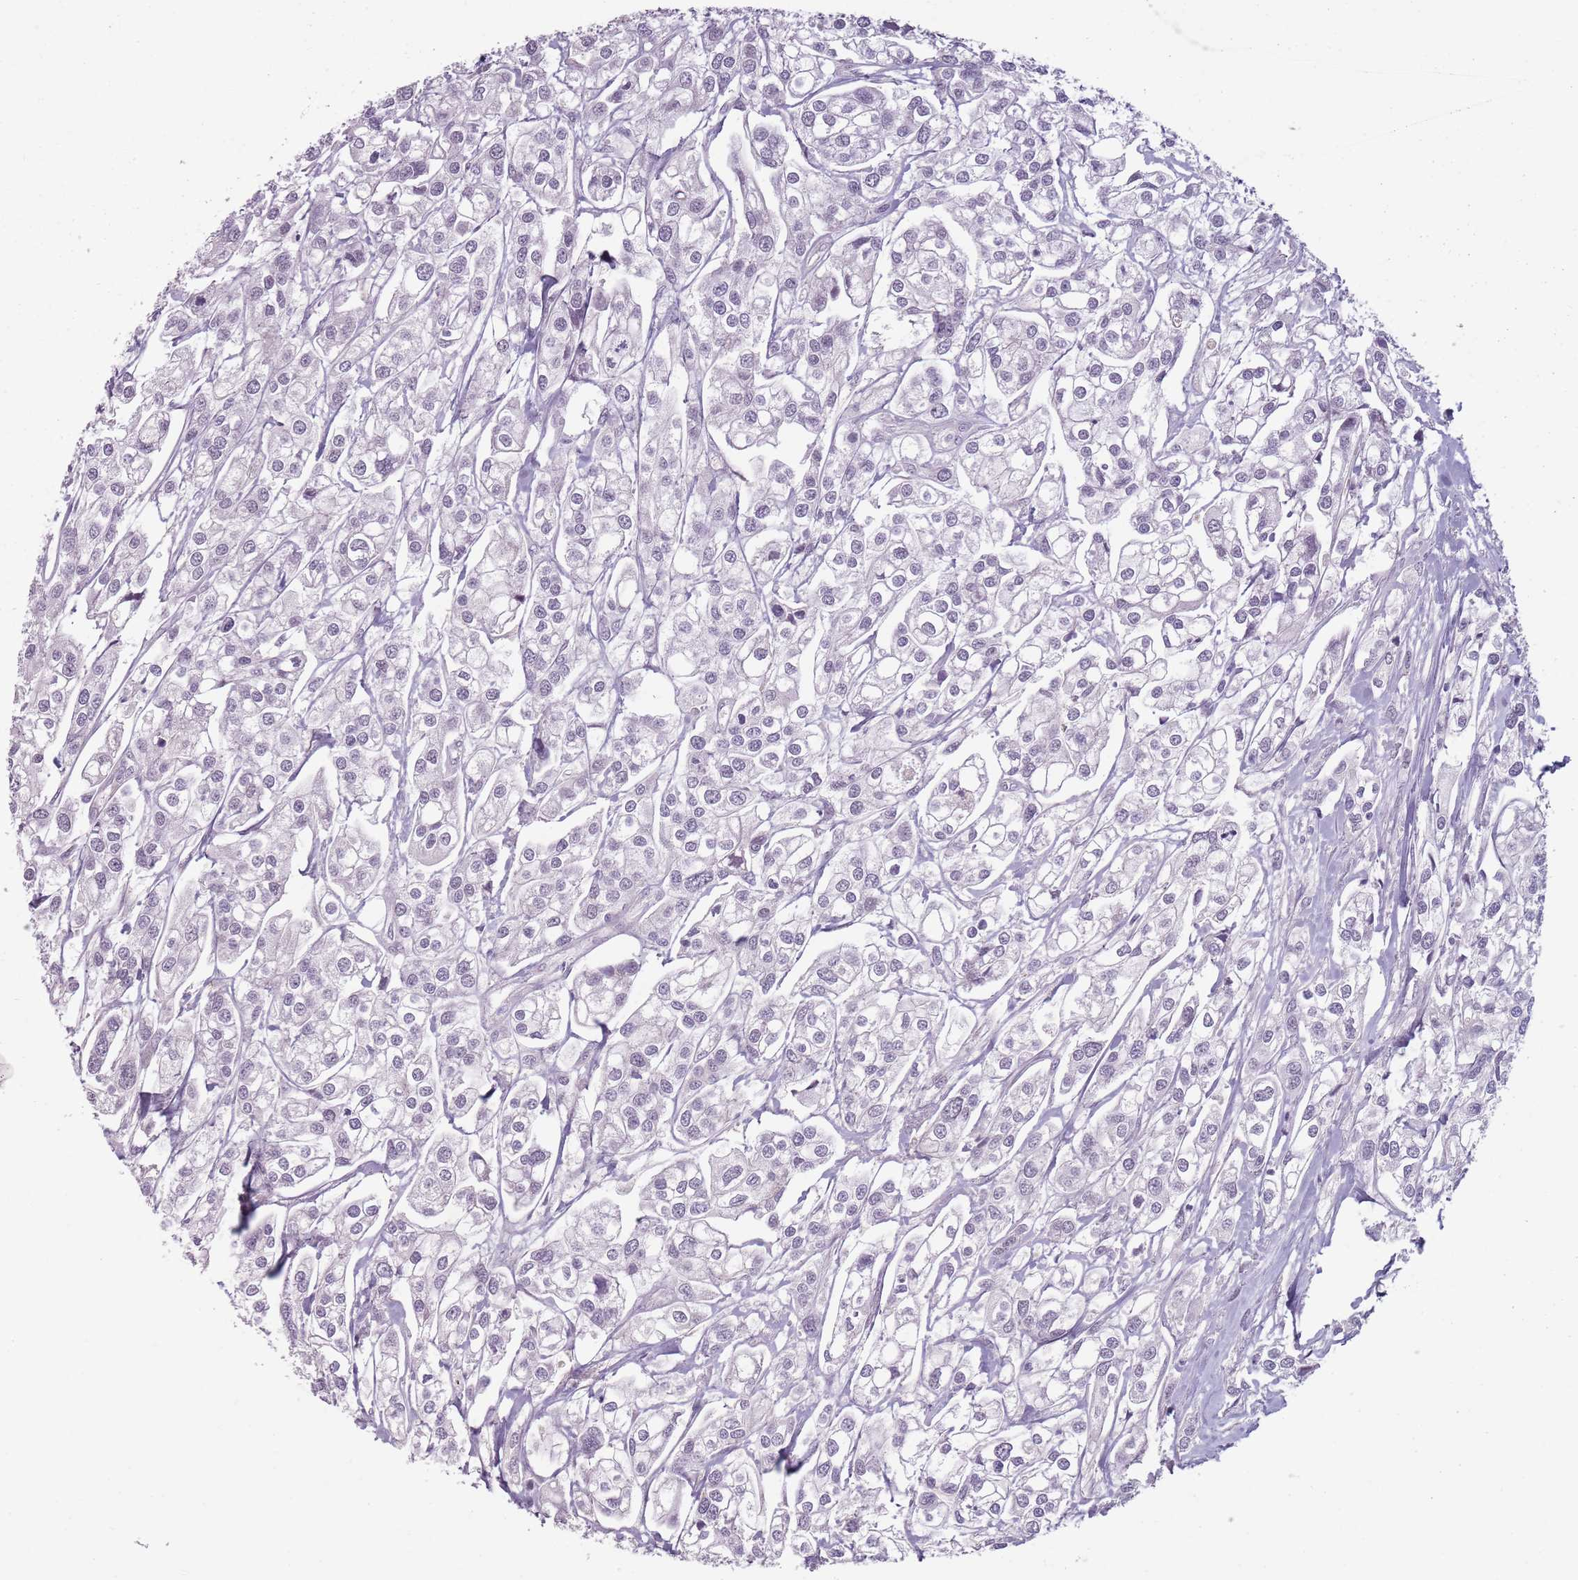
{"staining": {"intensity": "negative", "quantity": "none", "location": "none"}, "tissue": "urothelial cancer", "cell_type": "Tumor cells", "image_type": "cancer", "snomed": [{"axis": "morphology", "description": "Urothelial carcinoma, High grade"}, {"axis": "topography", "description": "Urinary bladder"}], "caption": "High magnification brightfield microscopy of urothelial carcinoma (high-grade) stained with DAB (3,3'-diaminobenzidine) (brown) and counterstained with hematoxylin (blue): tumor cells show no significant staining.", "gene": "PIEZO1", "patient": {"sex": "male", "age": 67}}